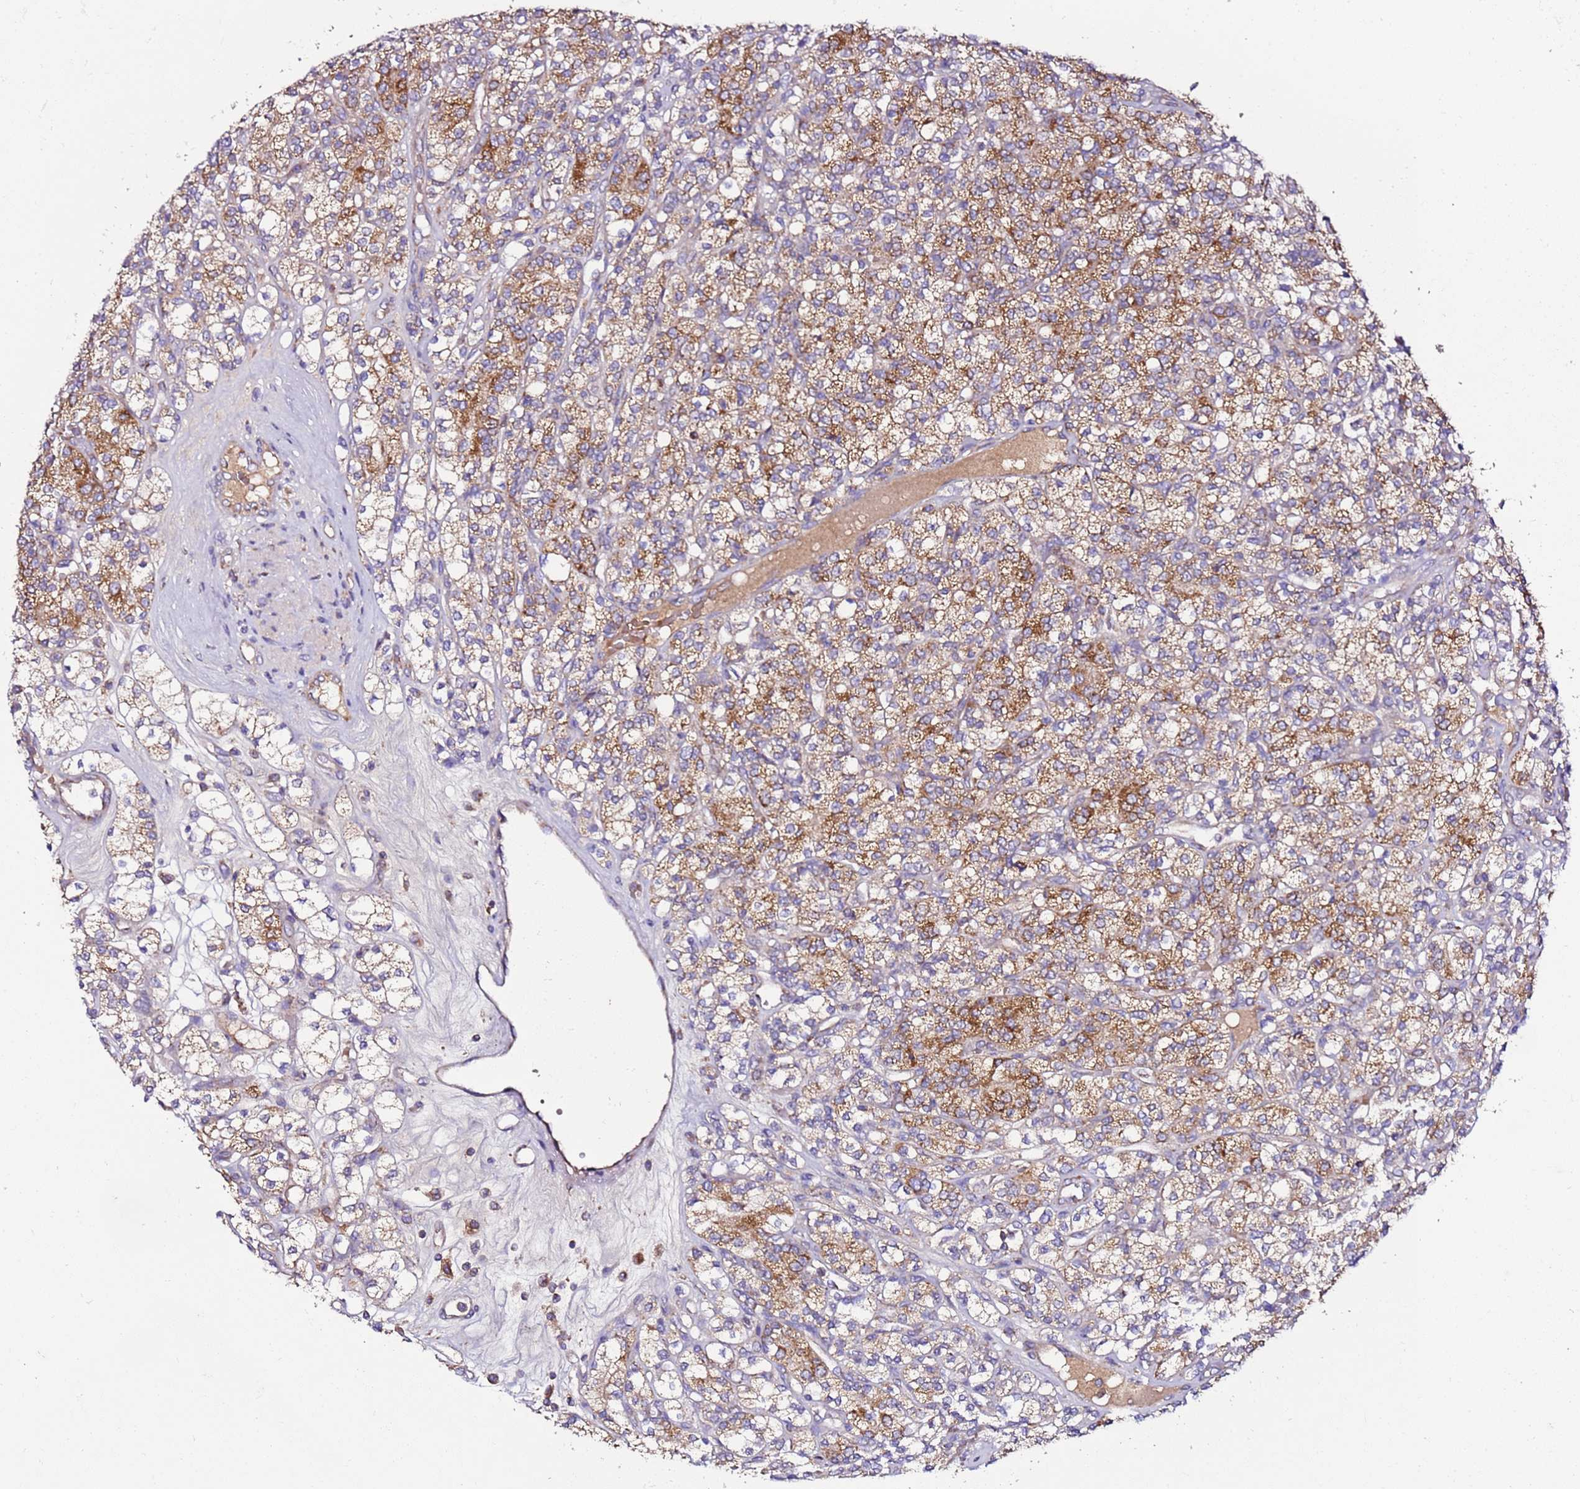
{"staining": {"intensity": "moderate", "quantity": ">75%", "location": "cytoplasmic/membranous"}, "tissue": "renal cancer", "cell_type": "Tumor cells", "image_type": "cancer", "snomed": [{"axis": "morphology", "description": "Adenocarcinoma, NOS"}, {"axis": "topography", "description": "Kidney"}], "caption": "Approximately >75% of tumor cells in human adenocarcinoma (renal) exhibit moderate cytoplasmic/membranous protein expression as visualized by brown immunohistochemical staining.", "gene": "C19orf12", "patient": {"sex": "male", "age": 77}}